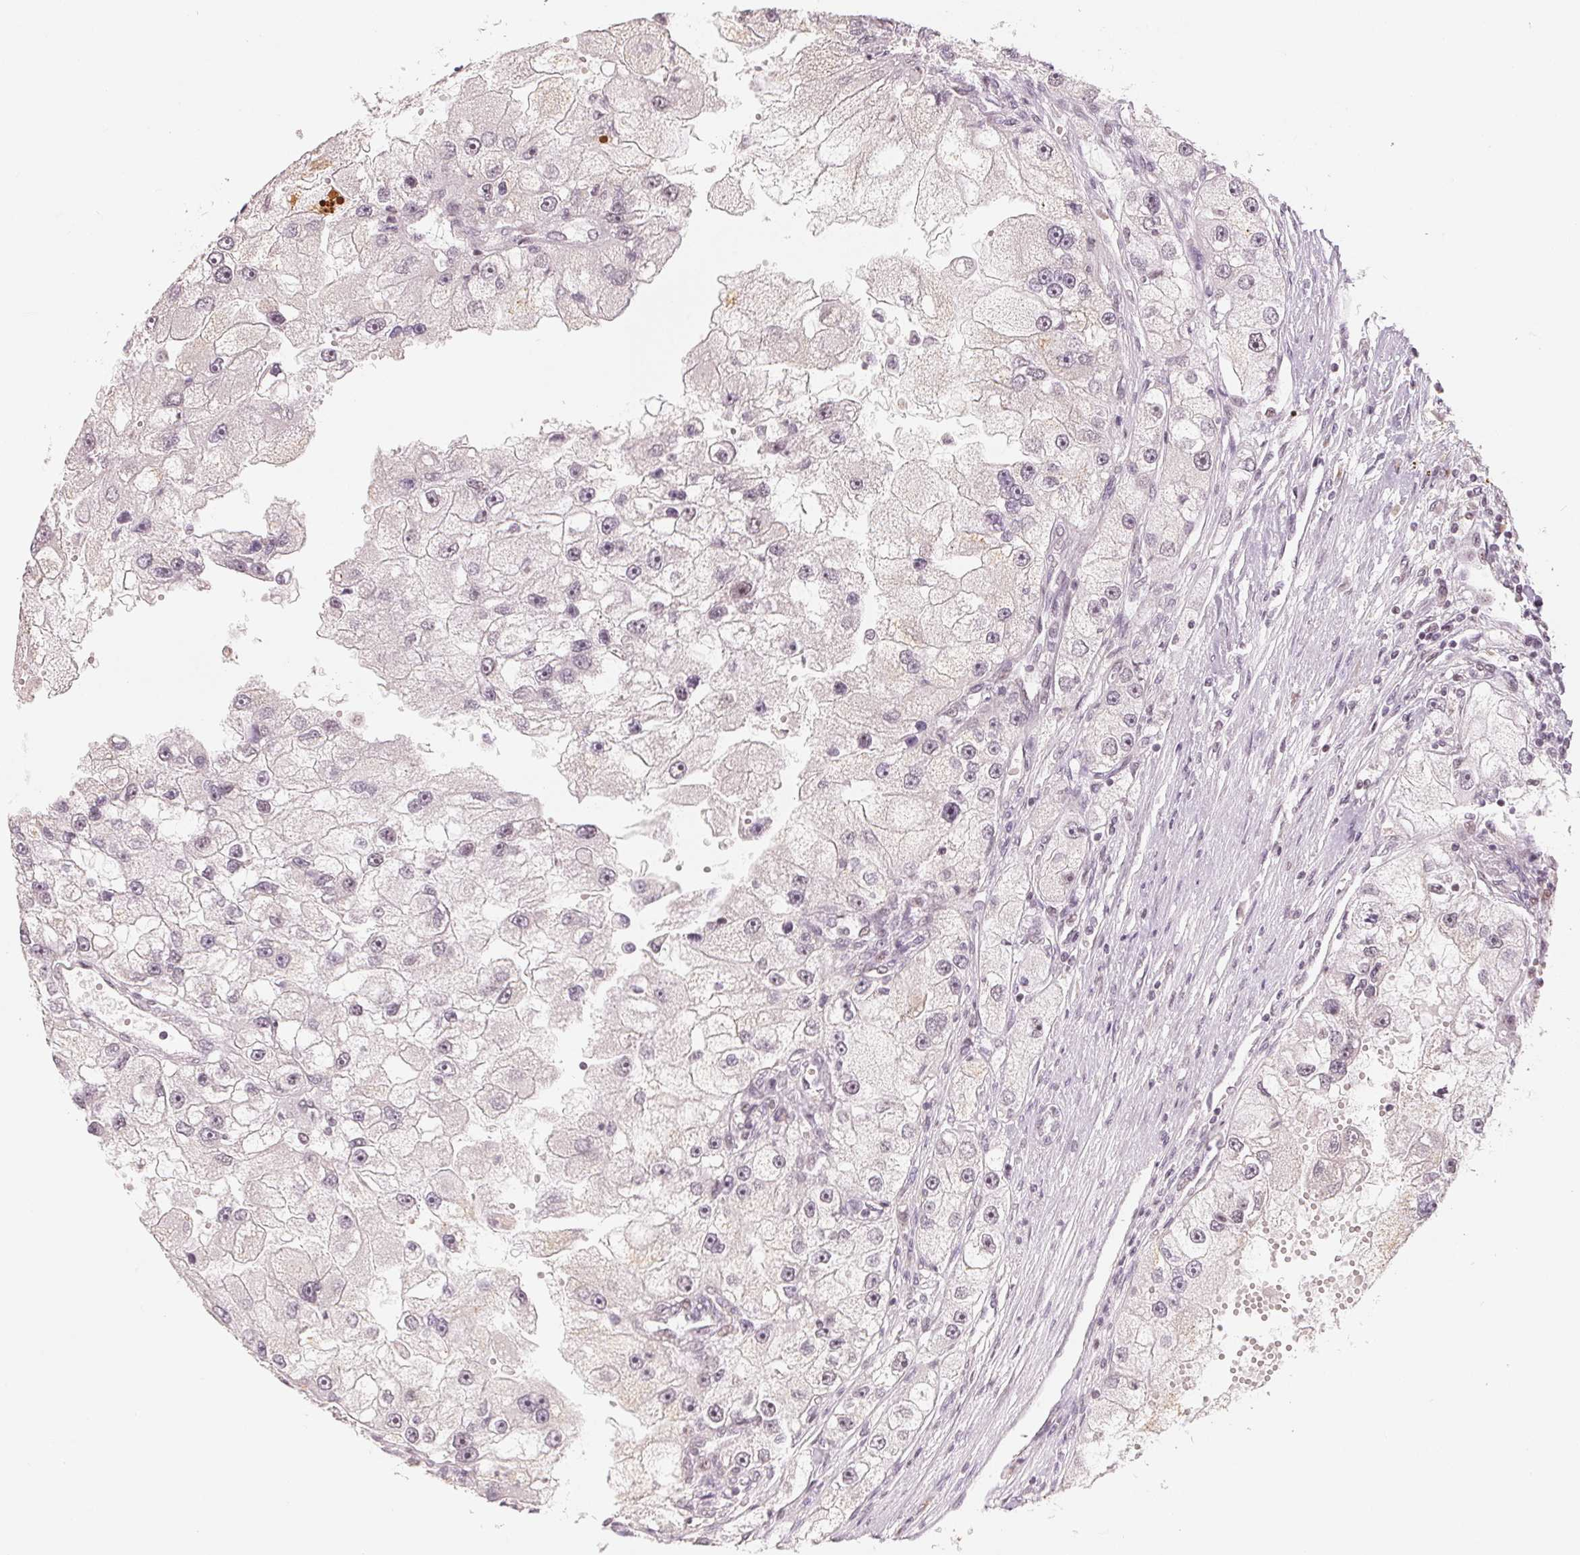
{"staining": {"intensity": "negative", "quantity": "none", "location": "none"}, "tissue": "renal cancer", "cell_type": "Tumor cells", "image_type": "cancer", "snomed": [{"axis": "morphology", "description": "Adenocarcinoma, NOS"}, {"axis": "topography", "description": "Kidney"}], "caption": "Immunohistochemical staining of adenocarcinoma (renal) shows no significant staining in tumor cells. (DAB (3,3'-diaminobenzidine) immunohistochemistry, high magnification).", "gene": "CCDC138", "patient": {"sex": "male", "age": 63}}